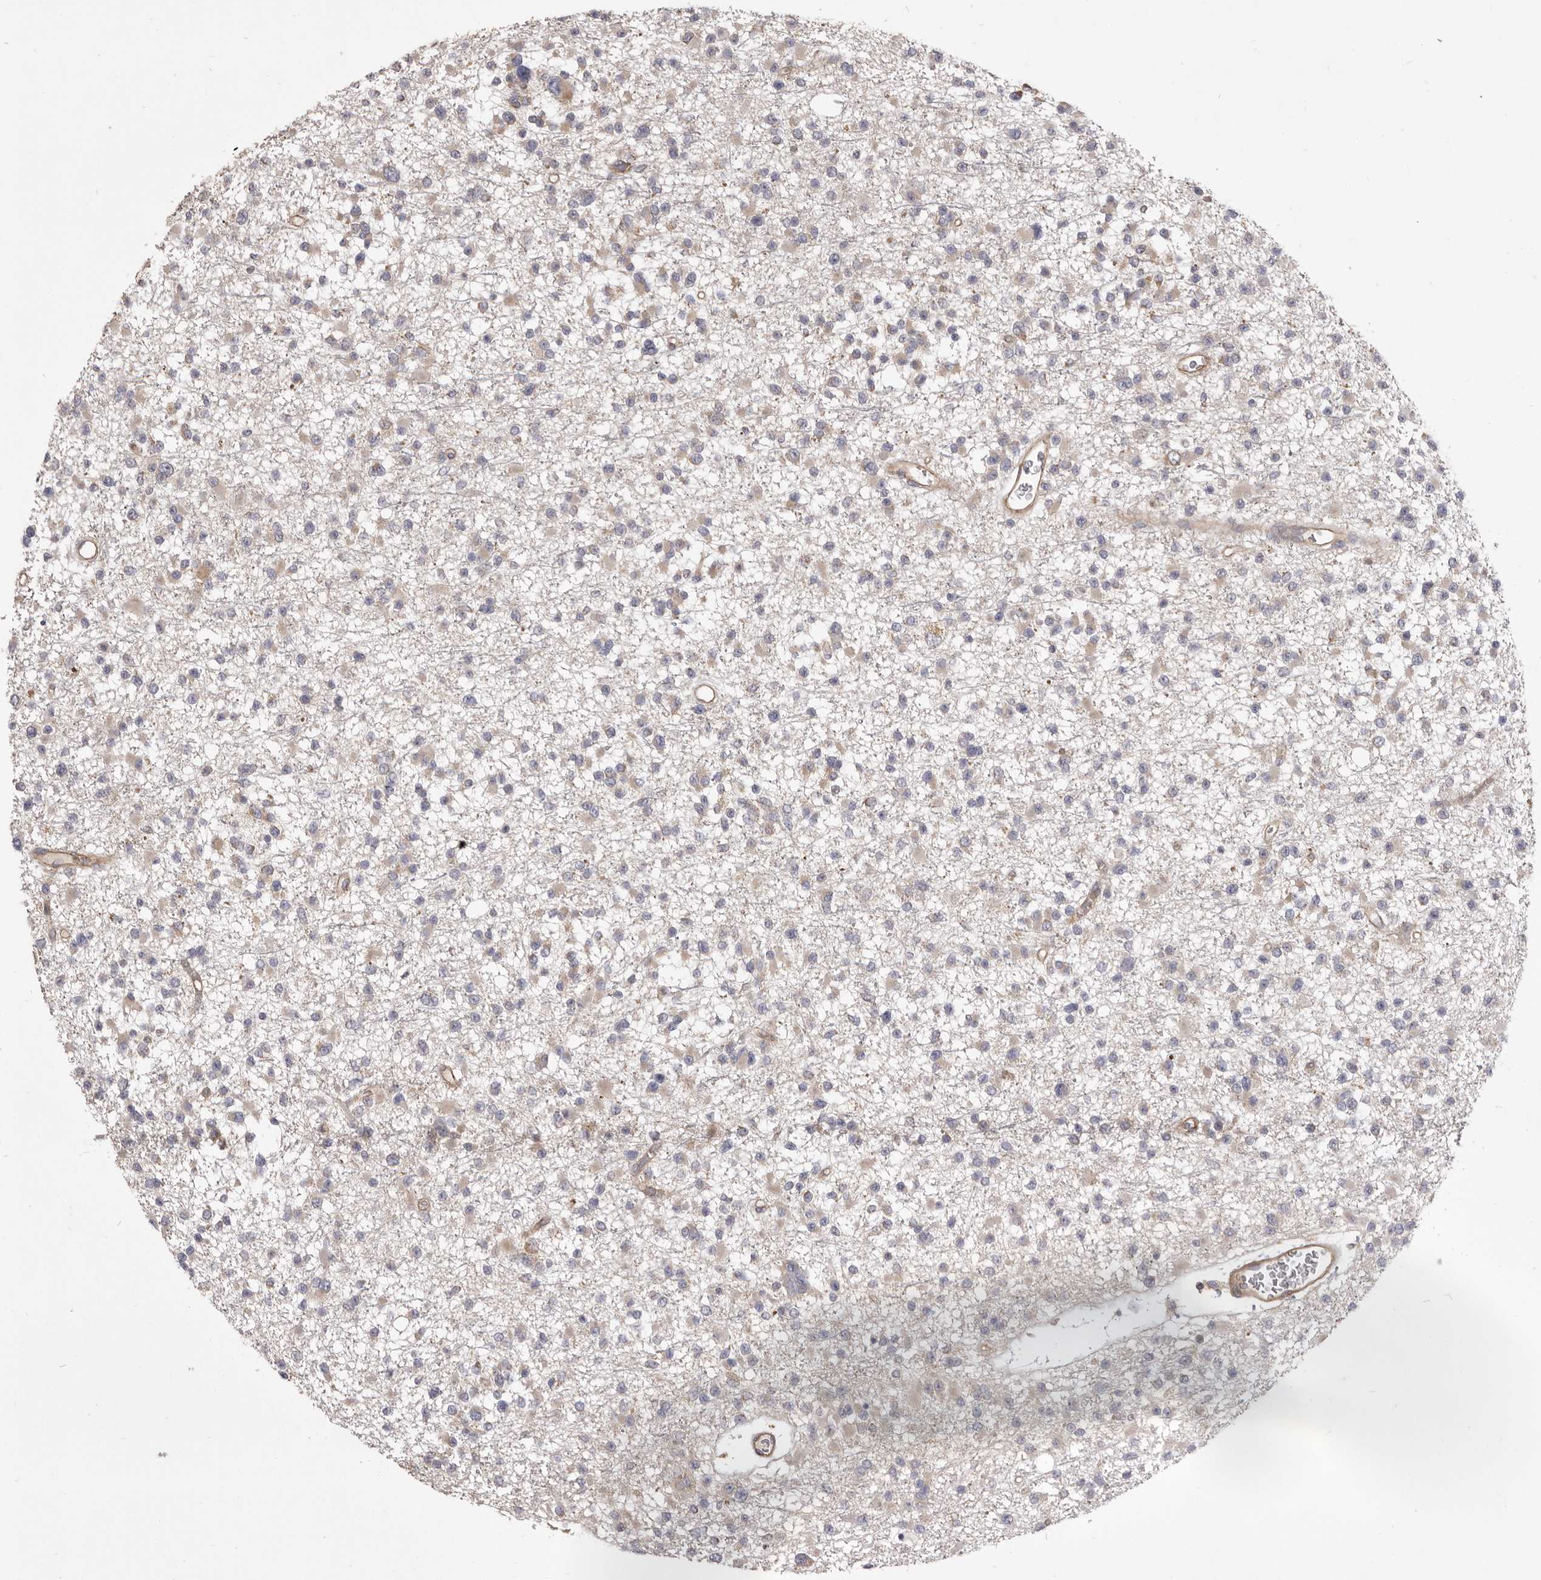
{"staining": {"intensity": "negative", "quantity": "none", "location": "none"}, "tissue": "glioma", "cell_type": "Tumor cells", "image_type": "cancer", "snomed": [{"axis": "morphology", "description": "Glioma, malignant, Low grade"}, {"axis": "topography", "description": "Brain"}], "caption": "A high-resolution micrograph shows IHC staining of low-grade glioma (malignant), which exhibits no significant staining in tumor cells.", "gene": "VPS45", "patient": {"sex": "female", "age": 22}}